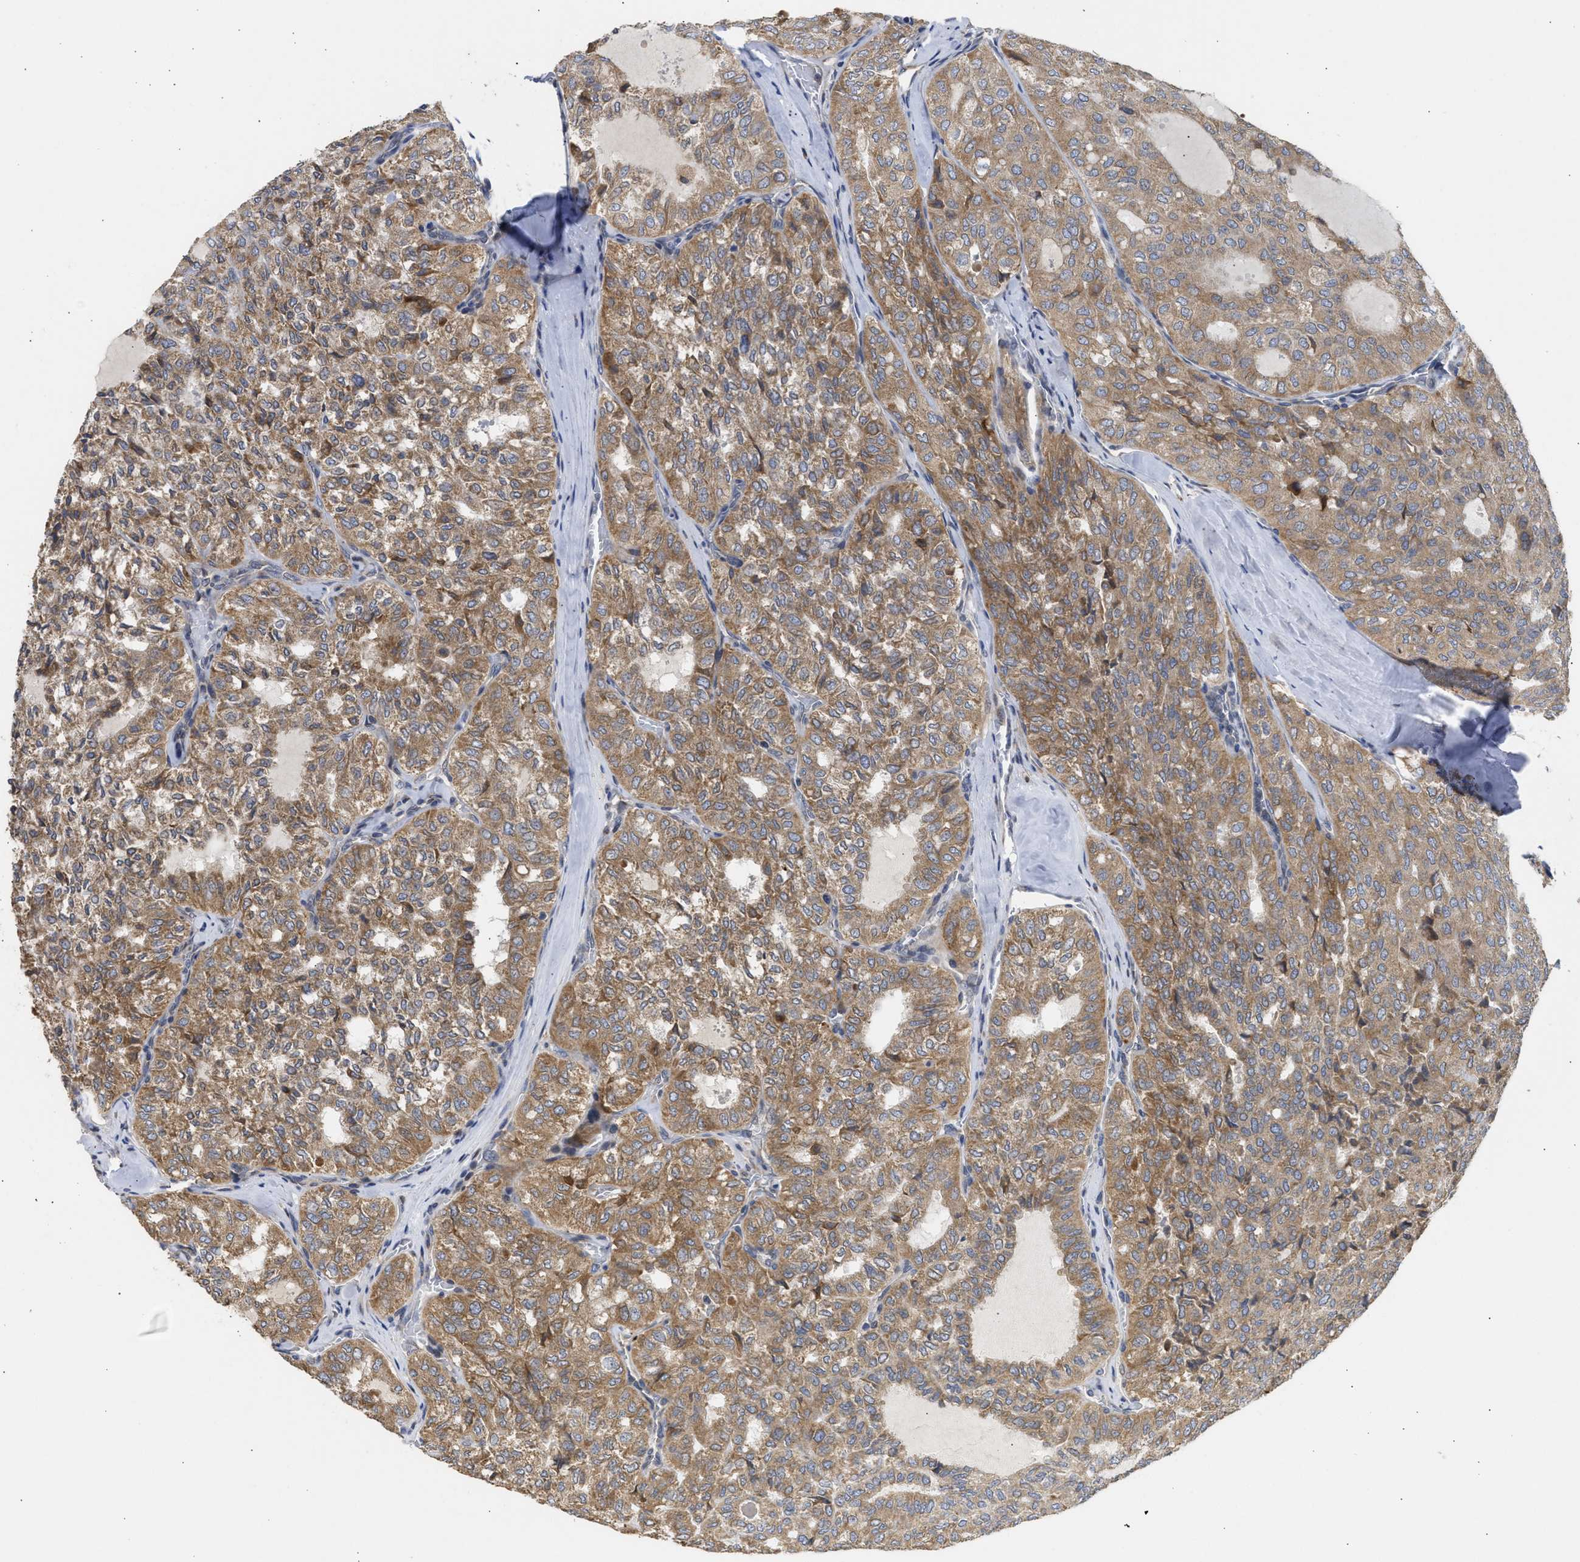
{"staining": {"intensity": "moderate", "quantity": ">75%", "location": "cytoplasmic/membranous"}, "tissue": "thyroid cancer", "cell_type": "Tumor cells", "image_type": "cancer", "snomed": [{"axis": "morphology", "description": "Follicular adenoma carcinoma, NOS"}, {"axis": "topography", "description": "Thyroid gland"}], "caption": "Moderate cytoplasmic/membranous protein staining is seen in about >75% of tumor cells in follicular adenoma carcinoma (thyroid).", "gene": "TMED1", "patient": {"sex": "male", "age": 75}}